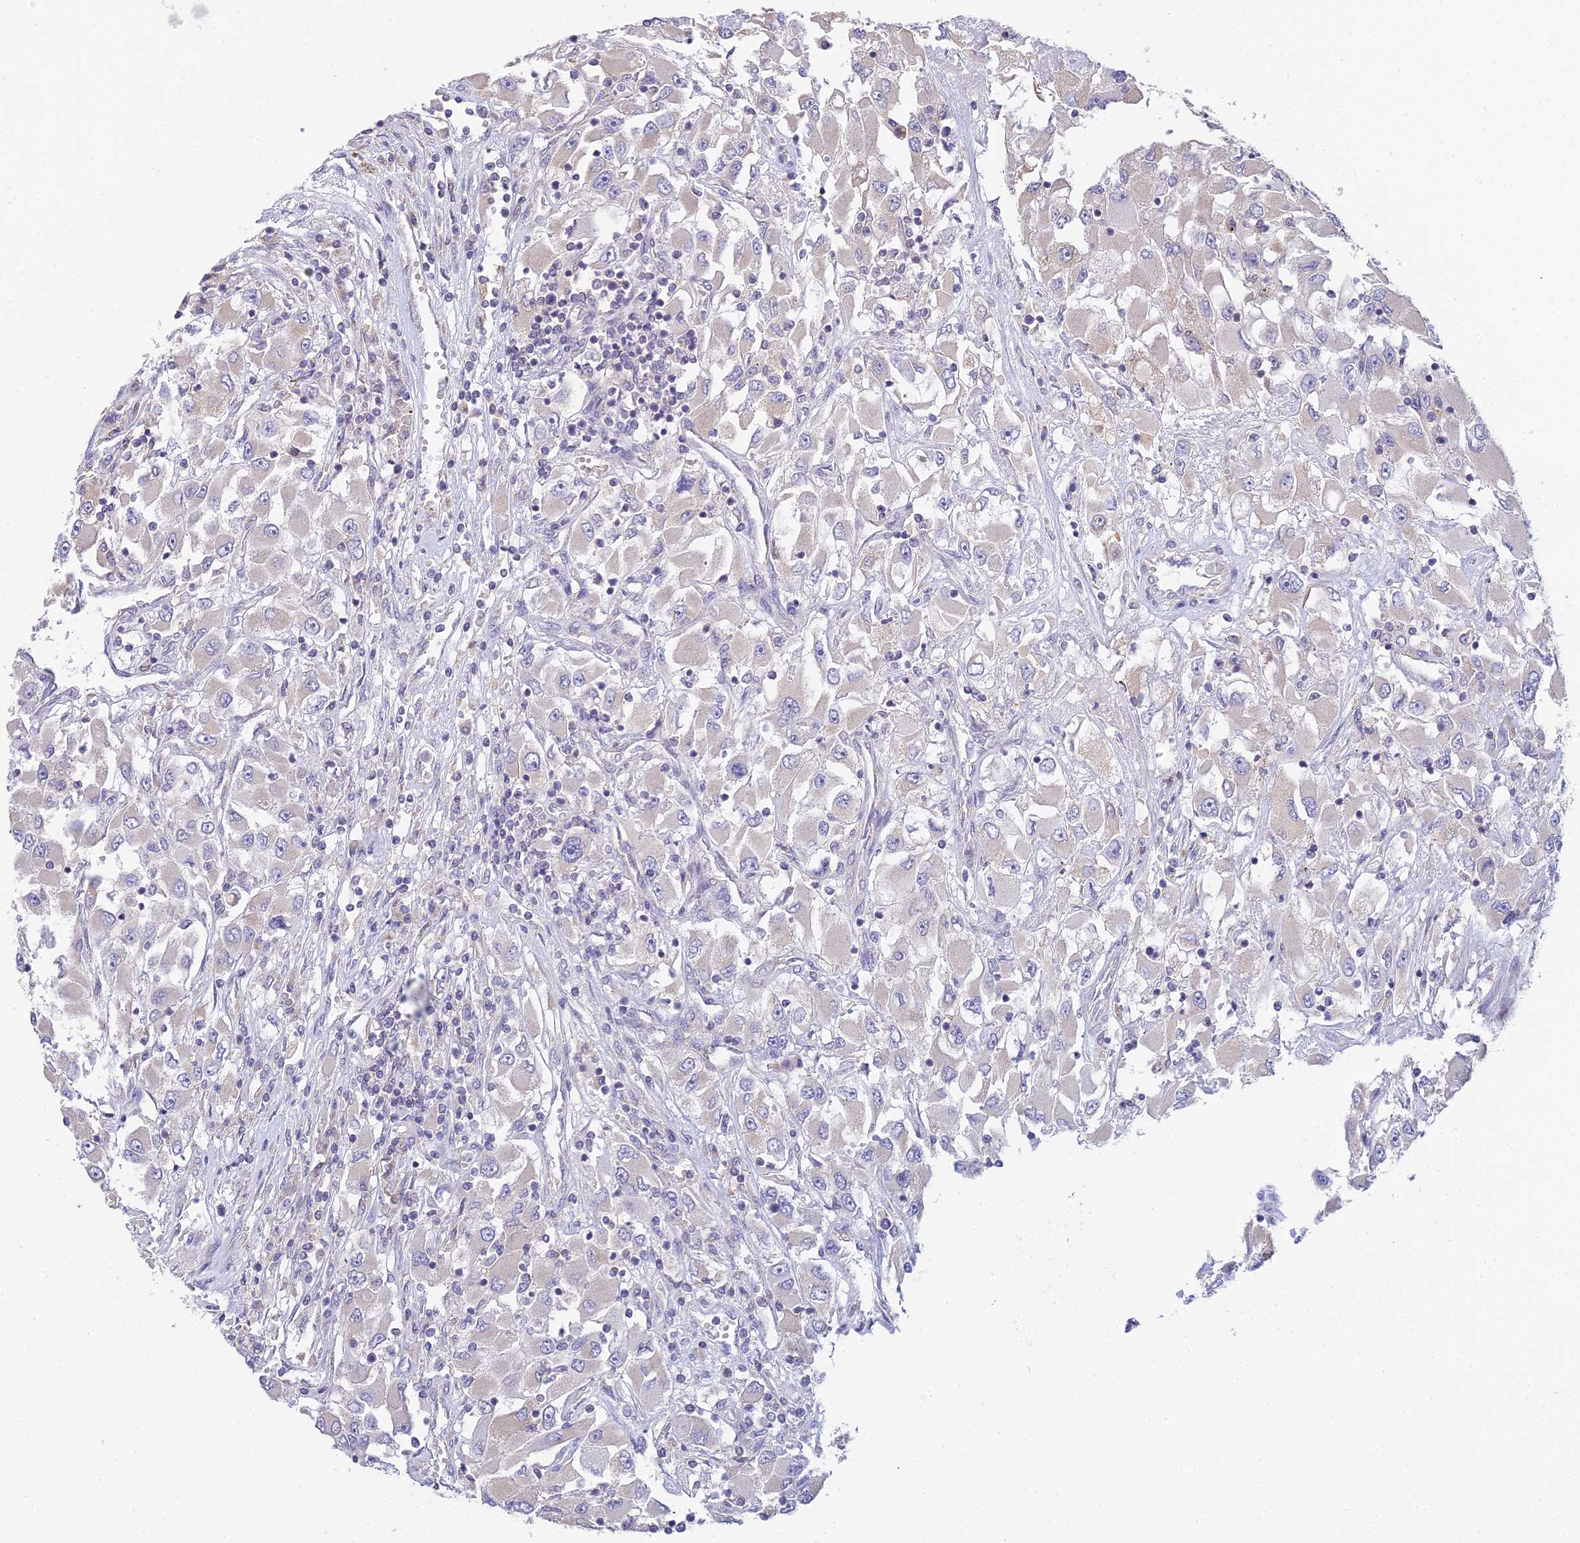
{"staining": {"intensity": "negative", "quantity": "none", "location": "none"}, "tissue": "renal cancer", "cell_type": "Tumor cells", "image_type": "cancer", "snomed": [{"axis": "morphology", "description": "Adenocarcinoma, NOS"}, {"axis": "topography", "description": "Kidney"}], "caption": "DAB immunohistochemical staining of renal cancer shows no significant staining in tumor cells.", "gene": "CFAP206", "patient": {"sex": "female", "age": 52}}